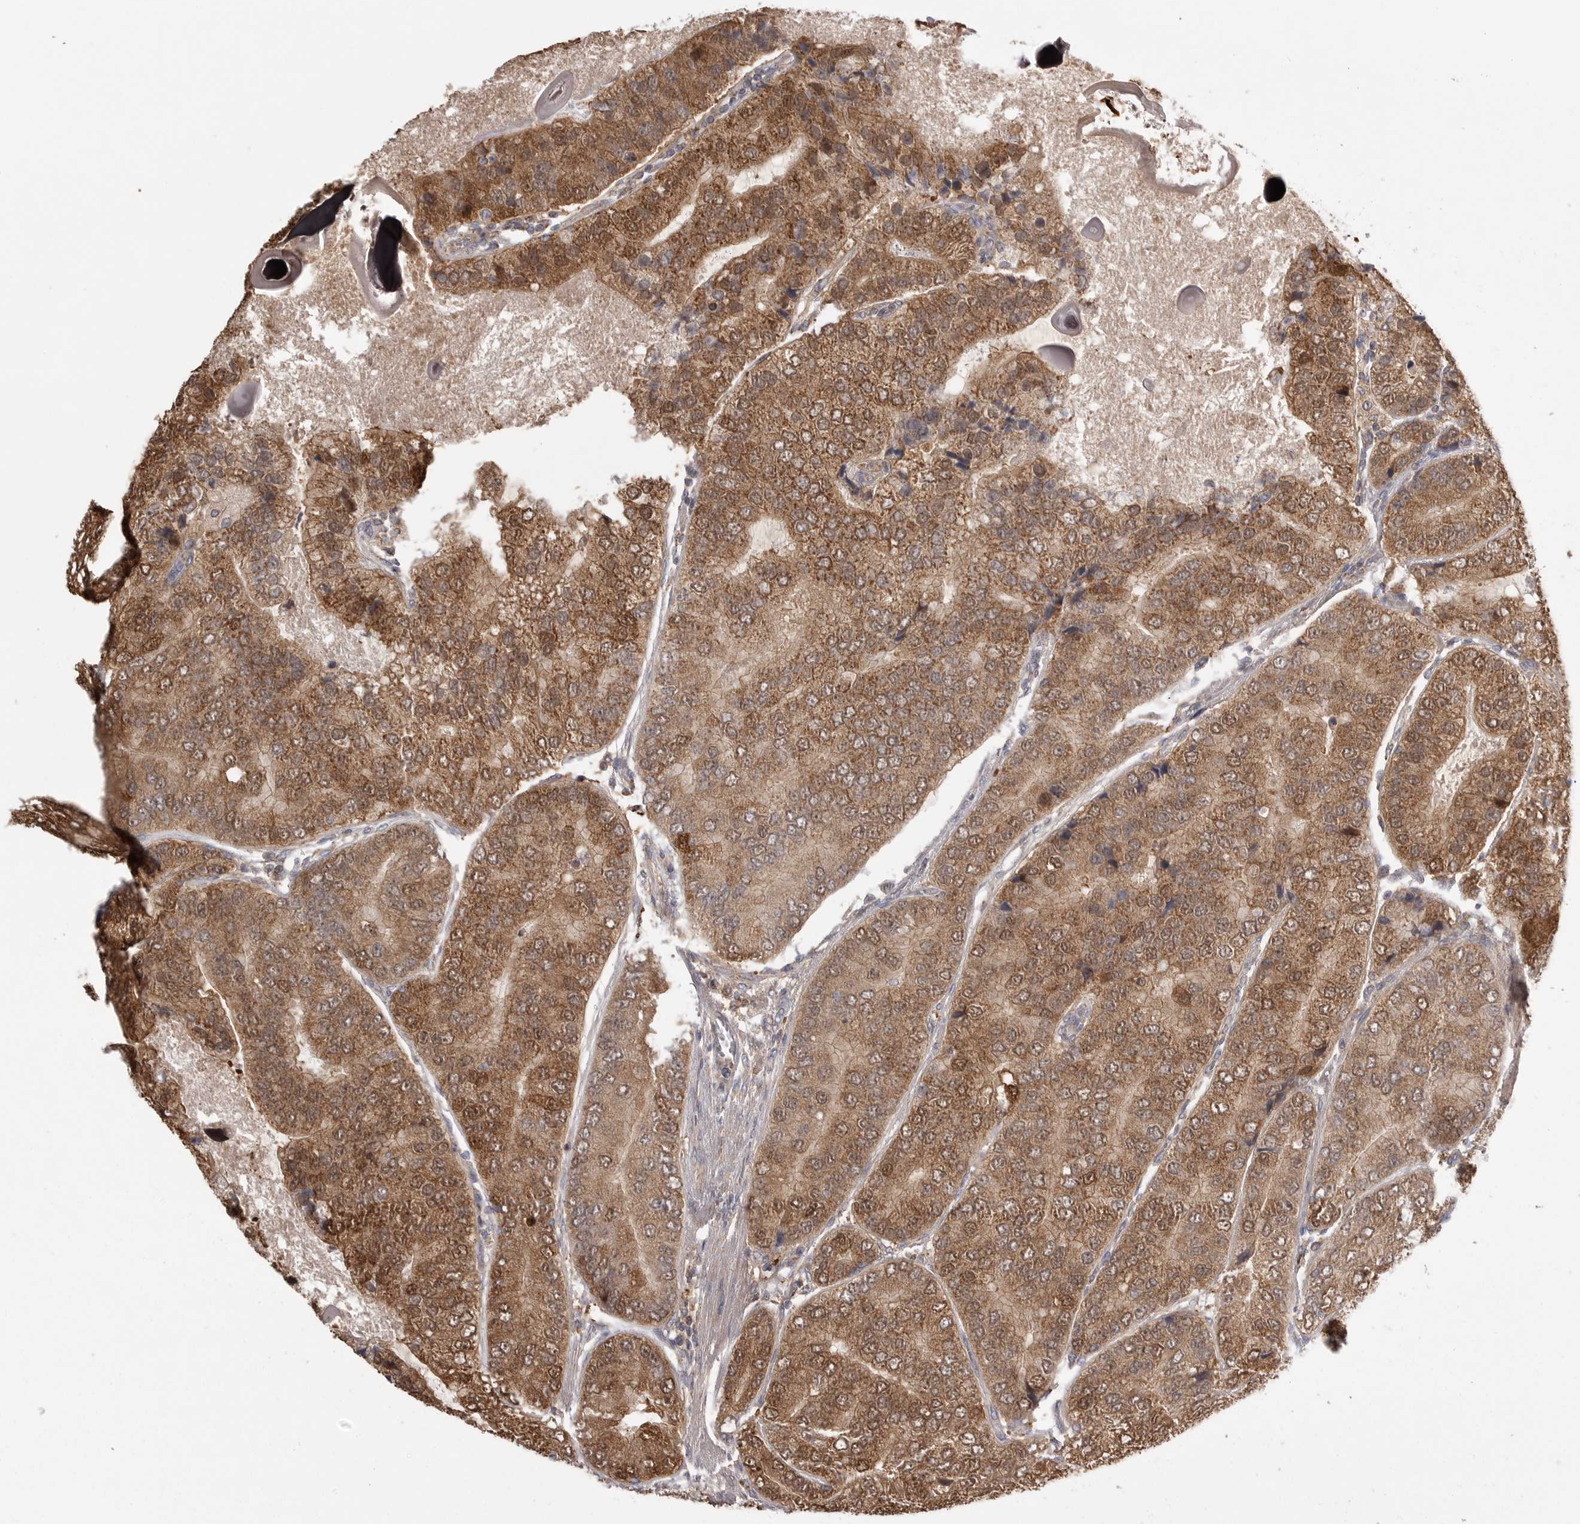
{"staining": {"intensity": "moderate", "quantity": ">75%", "location": "cytoplasmic/membranous"}, "tissue": "prostate cancer", "cell_type": "Tumor cells", "image_type": "cancer", "snomed": [{"axis": "morphology", "description": "Adenocarcinoma, High grade"}, {"axis": "topography", "description": "Prostate"}], "caption": "The micrograph displays a brown stain indicating the presence of a protein in the cytoplasmic/membranous of tumor cells in prostate cancer (high-grade adenocarcinoma). The protein of interest is stained brown, and the nuclei are stained in blue (DAB IHC with brightfield microscopy, high magnification).", "gene": "KYAT3", "patient": {"sex": "male", "age": 70}}